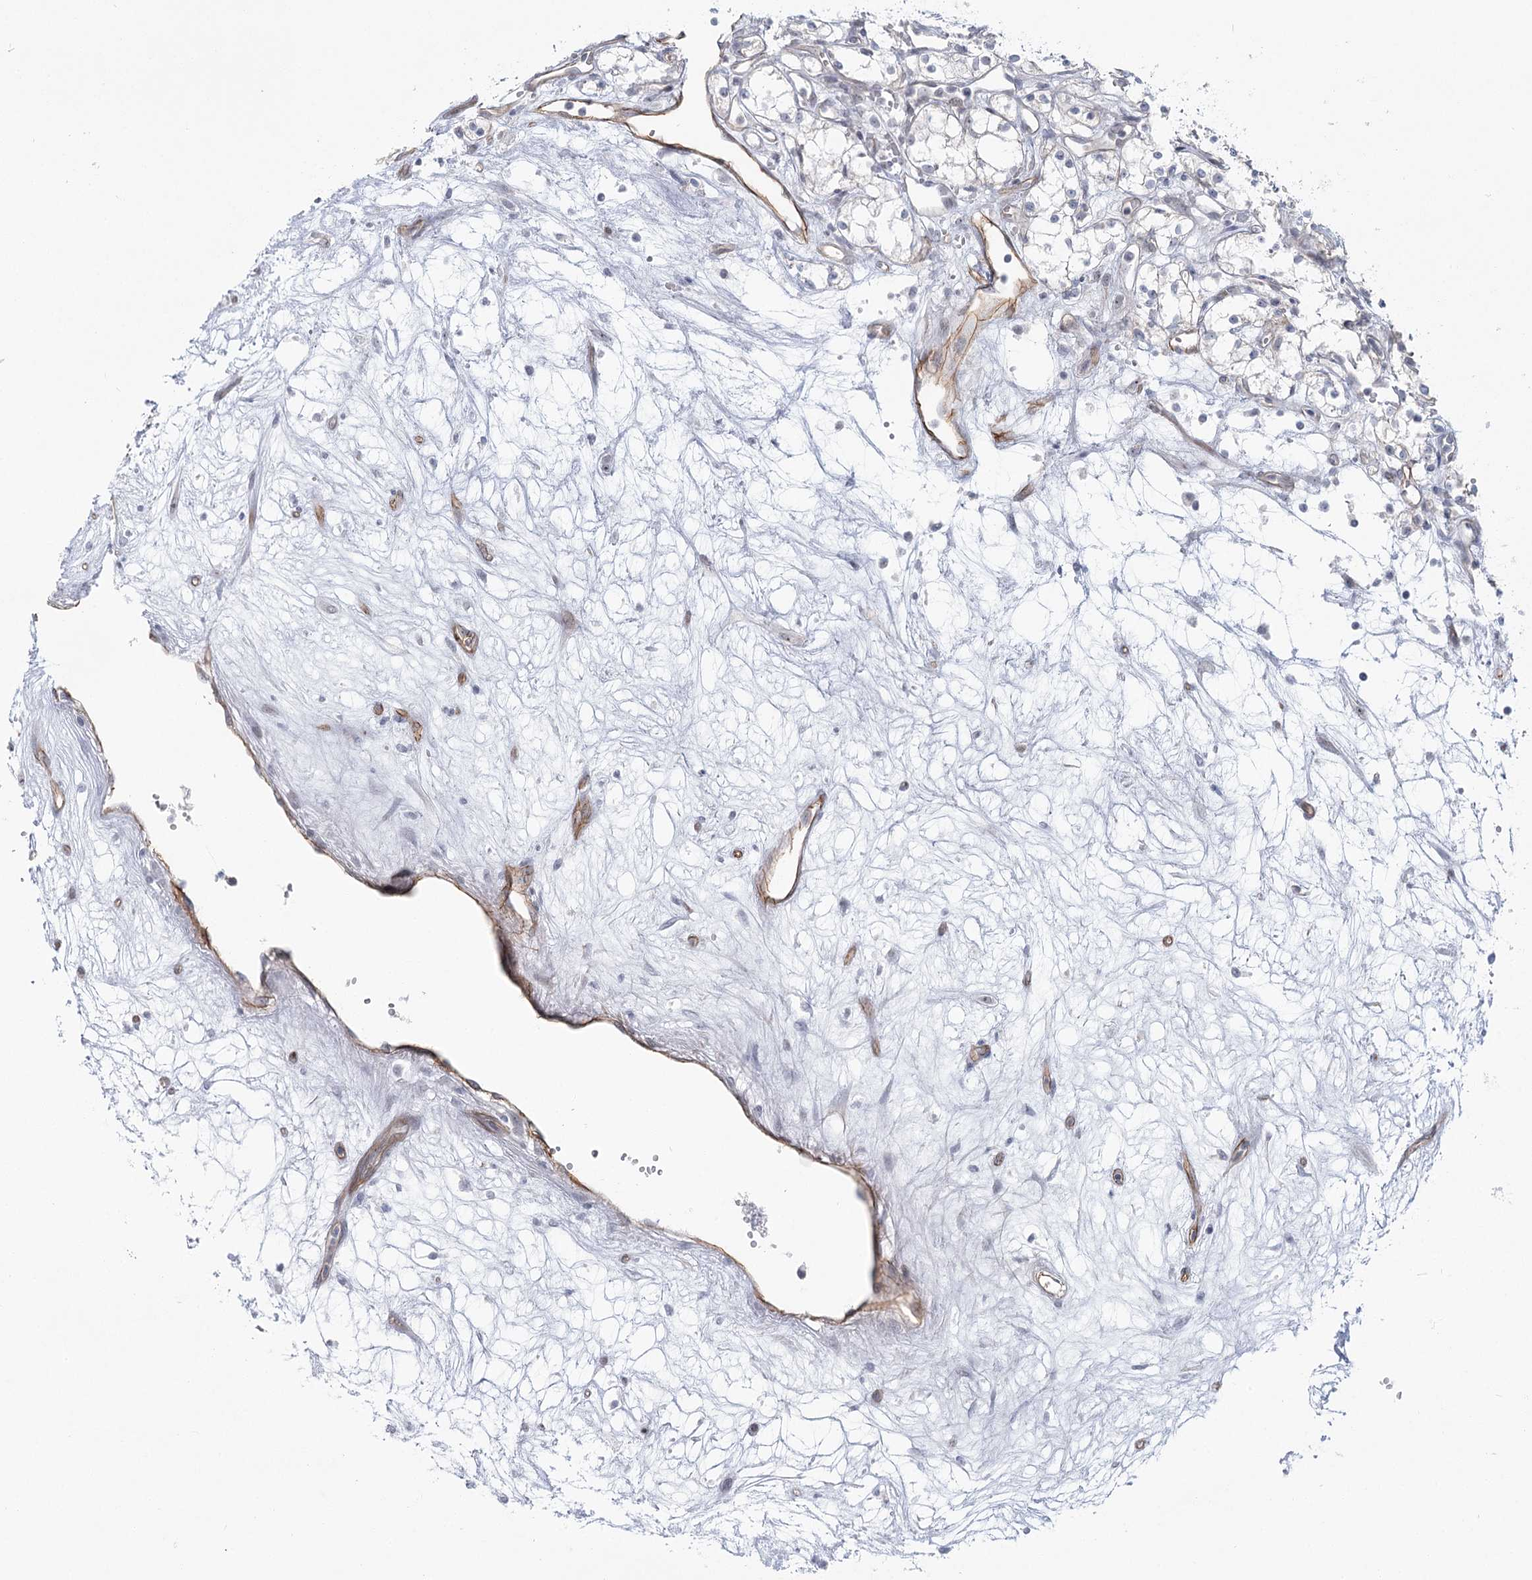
{"staining": {"intensity": "negative", "quantity": "none", "location": "none"}, "tissue": "renal cancer", "cell_type": "Tumor cells", "image_type": "cancer", "snomed": [{"axis": "morphology", "description": "Adenocarcinoma, NOS"}, {"axis": "topography", "description": "Kidney"}], "caption": "Tumor cells show no significant staining in renal adenocarcinoma.", "gene": "ABHD8", "patient": {"sex": "male", "age": 59}}